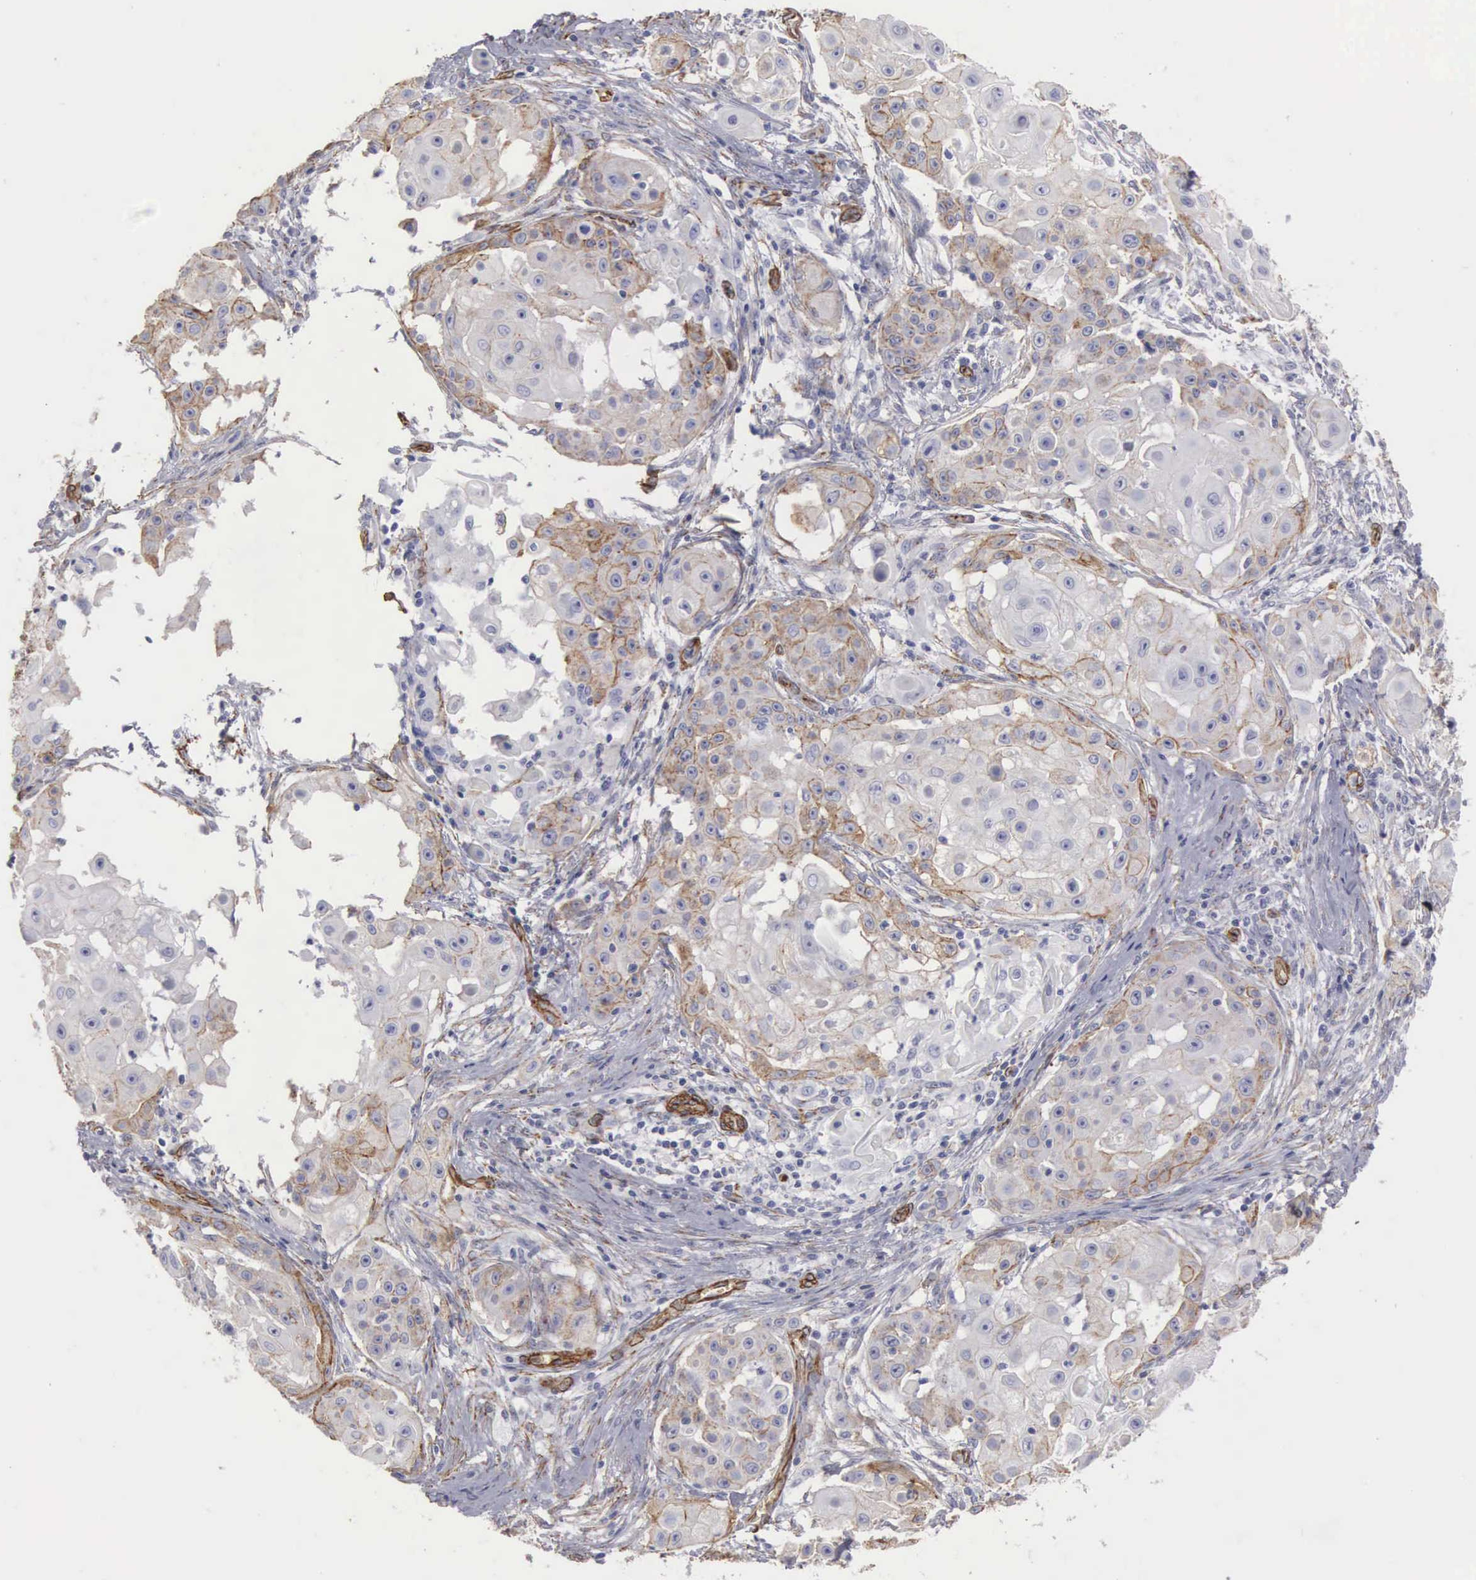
{"staining": {"intensity": "weak", "quantity": "<25%", "location": "cytoplasmic/membranous"}, "tissue": "skin cancer", "cell_type": "Tumor cells", "image_type": "cancer", "snomed": [{"axis": "morphology", "description": "Squamous cell carcinoma, NOS"}, {"axis": "topography", "description": "Skin"}], "caption": "Image shows no significant protein positivity in tumor cells of skin cancer (squamous cell carcinoma).", "gene": "MAGEB10", "patient": {"sex": "female", "age": 57}}